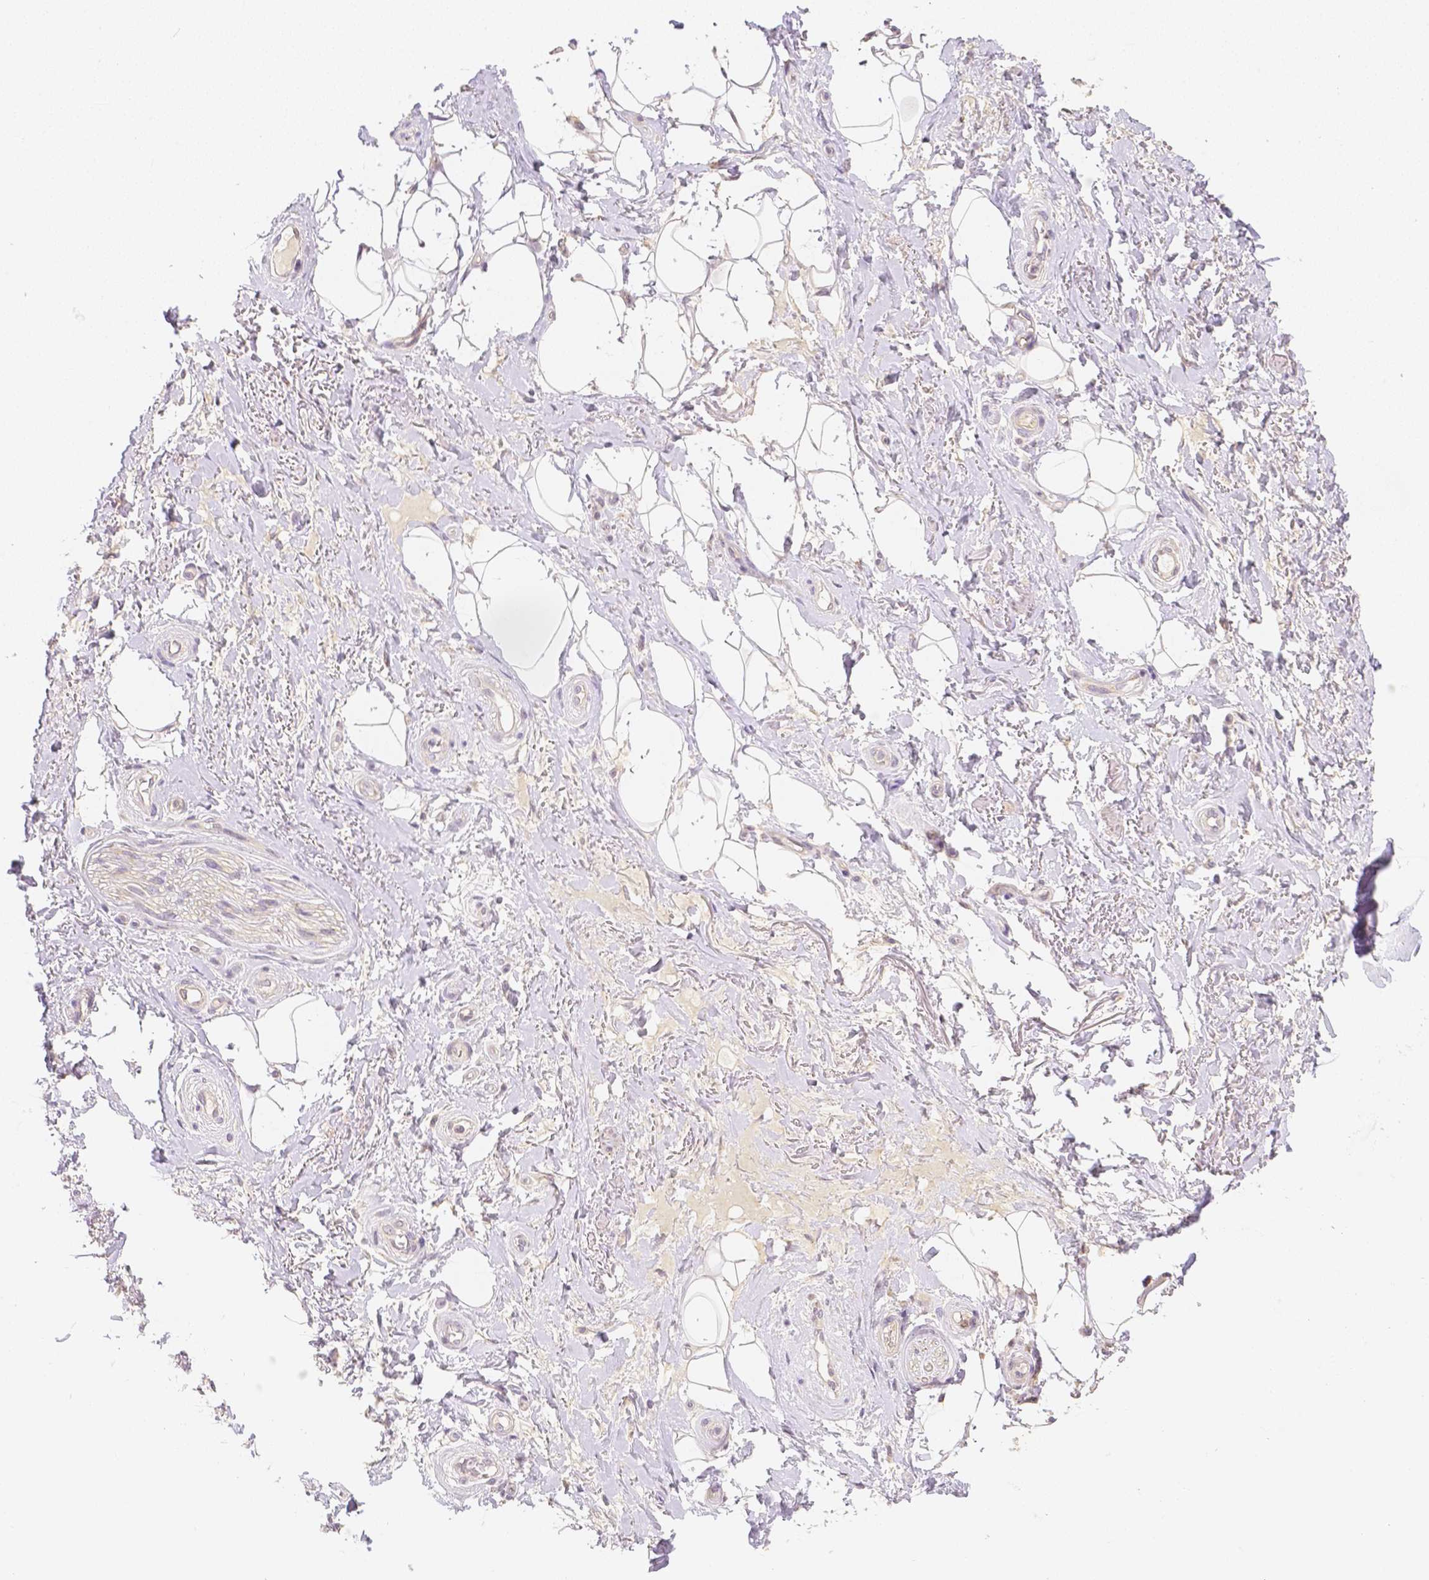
{"staining": {"intensity": "negative", "quantity": "none", "location": "none"}, "tissue": "adipose tissue", "cell_type": "Adipocytes", "image_type": "normal", "snomed": [{"axis": "morphology", "description": "Normal tissue, NOS"}, {"axis": "topography", "description": "Anal"}, {"axis": "topography", "description": "Peripheral nerve tissue"}], "caption": "This is an immunohistochemistry photomicrograph of normal adipose tissue. There is no expression in adipocytes.", "gene": "C10orf67", "patient": {"sex": "male", "age": 53}}